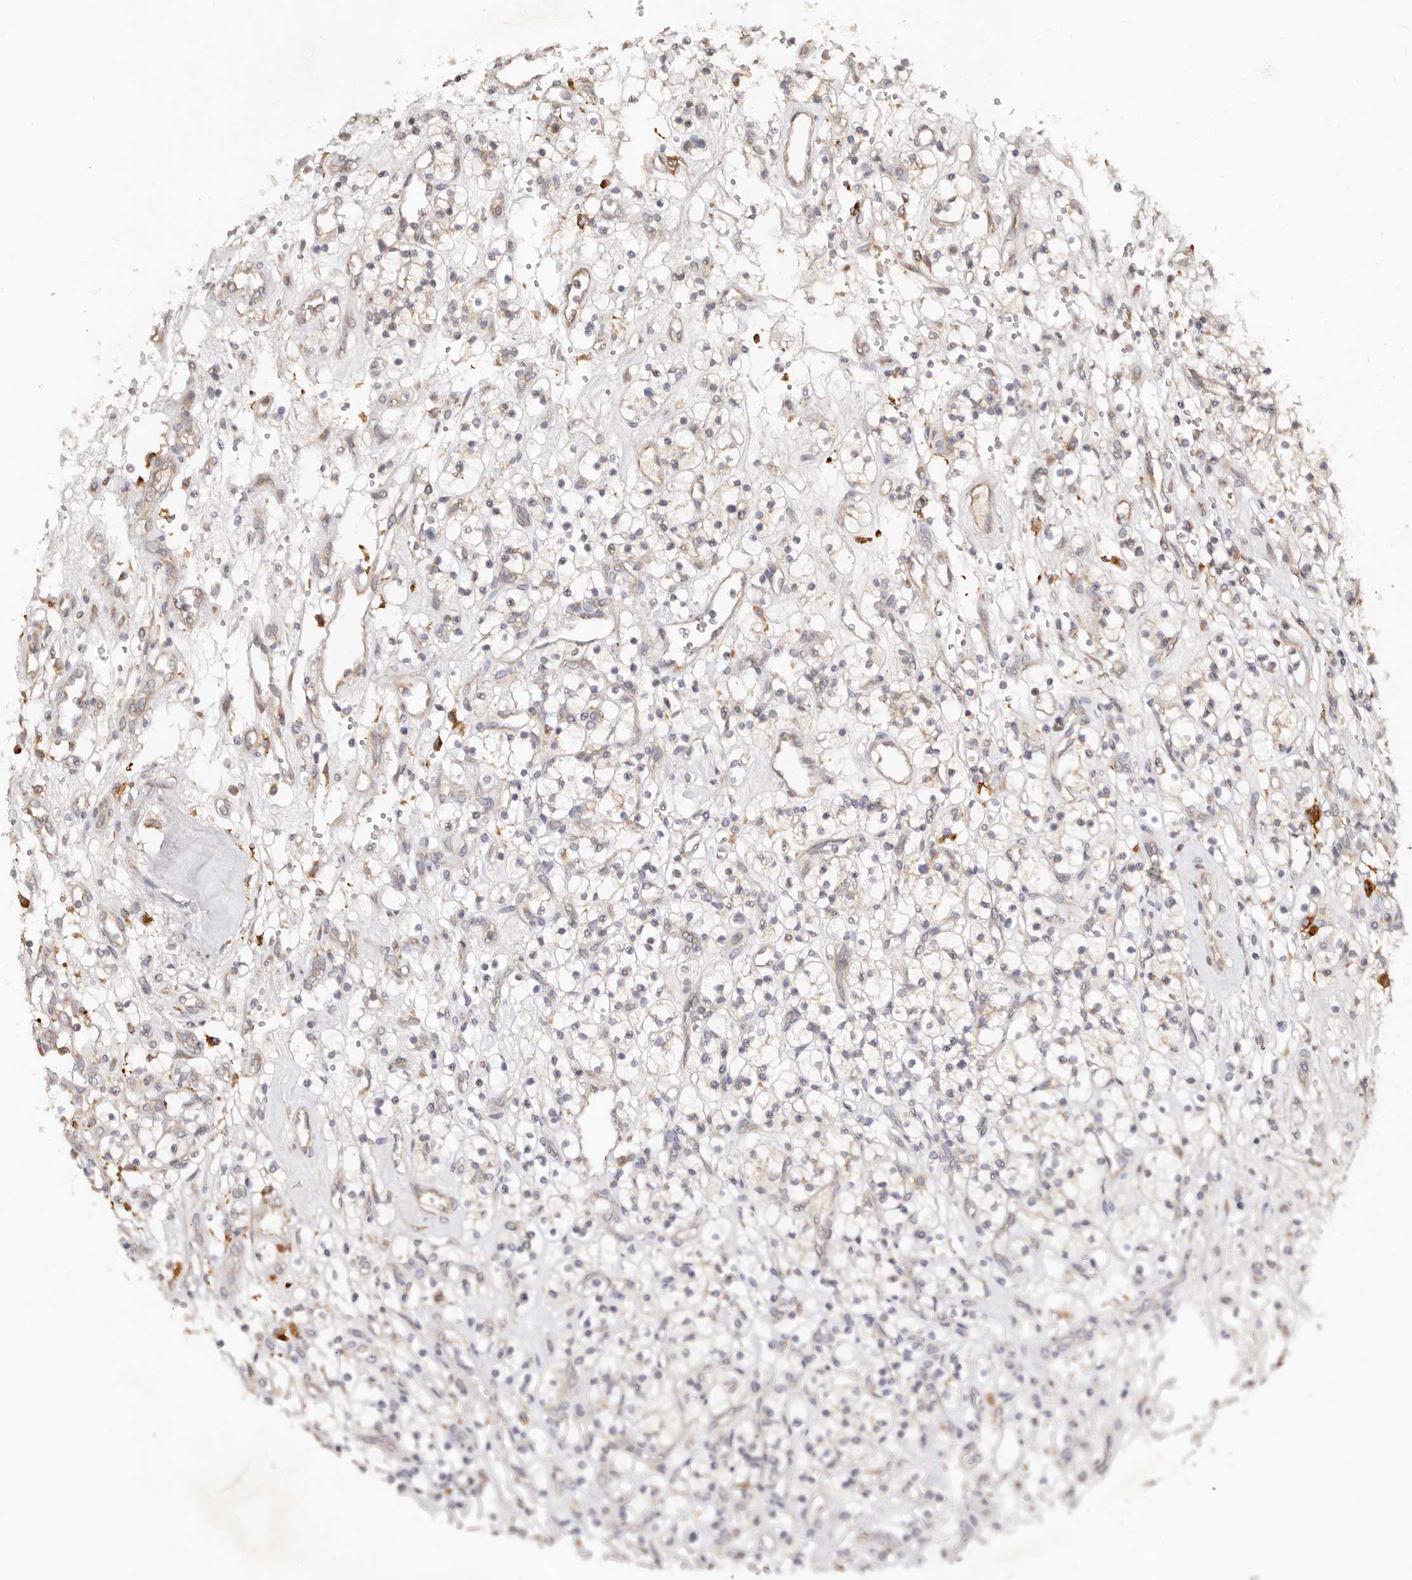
{"staining": {"intensity": "negative", "quantity": "none", "location": "none"}, "tissue": "renal cancer", "cell_type": "Tumor cells", "image_type": "cancer", "snomed": [{"axis": "morphology", "description": "Adenocarcinoma, NOS"}, {"axis": "topography", "description": "Kidney"}], "caption": "A micrograph of renal adenocarcinoma stained for a protein reveals no brown staining in tumor cells.", "gene": "DENND11", "patient": {"sex": "female", "age": 57}}